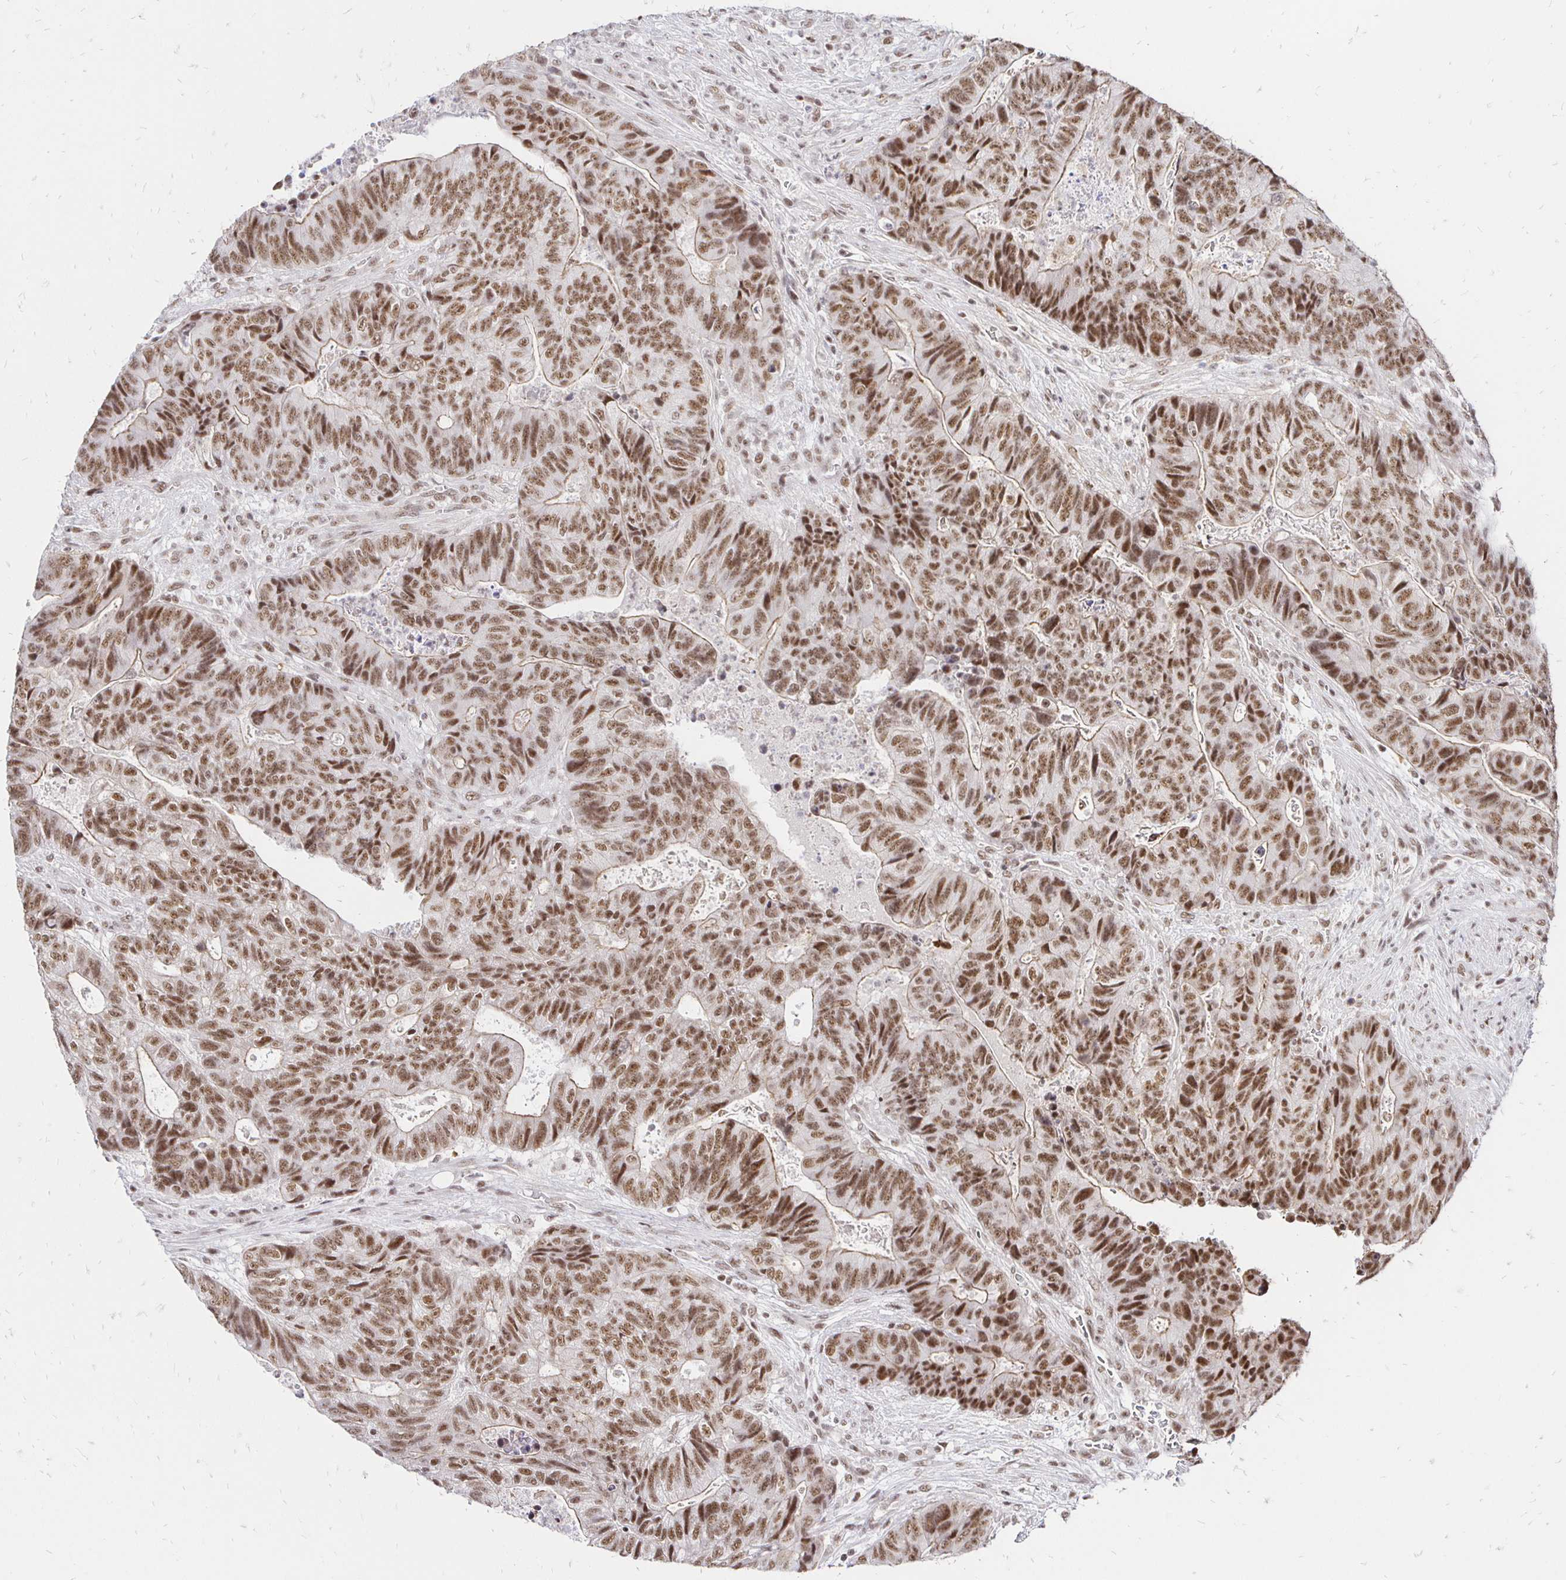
{"staining": {"intensity": "moderate", "quantity": ">75%", "location": "nuclear"}, "tissue": "colorectal cancer", "cell_type": "Tumor cells", "image_type": "cancer", "snomed": [{"axis": "morphology", "description": "Normal tissue, NOS"}, {"axis": "morphology", "description": "Adenocarcinoma, NOS"}, {"axis": "topography", "description": "Colon"}], "caption": "Immunohistochemistry (DAB (3,3'-diaminobenzidine)) staining of adenocarcinoma (colorectal) exhibits moderate nuclear protein staining in approximately >75% of tumor cells.", "gene": "SIN3A", "patient": {"sex": "female", "age": 48}}